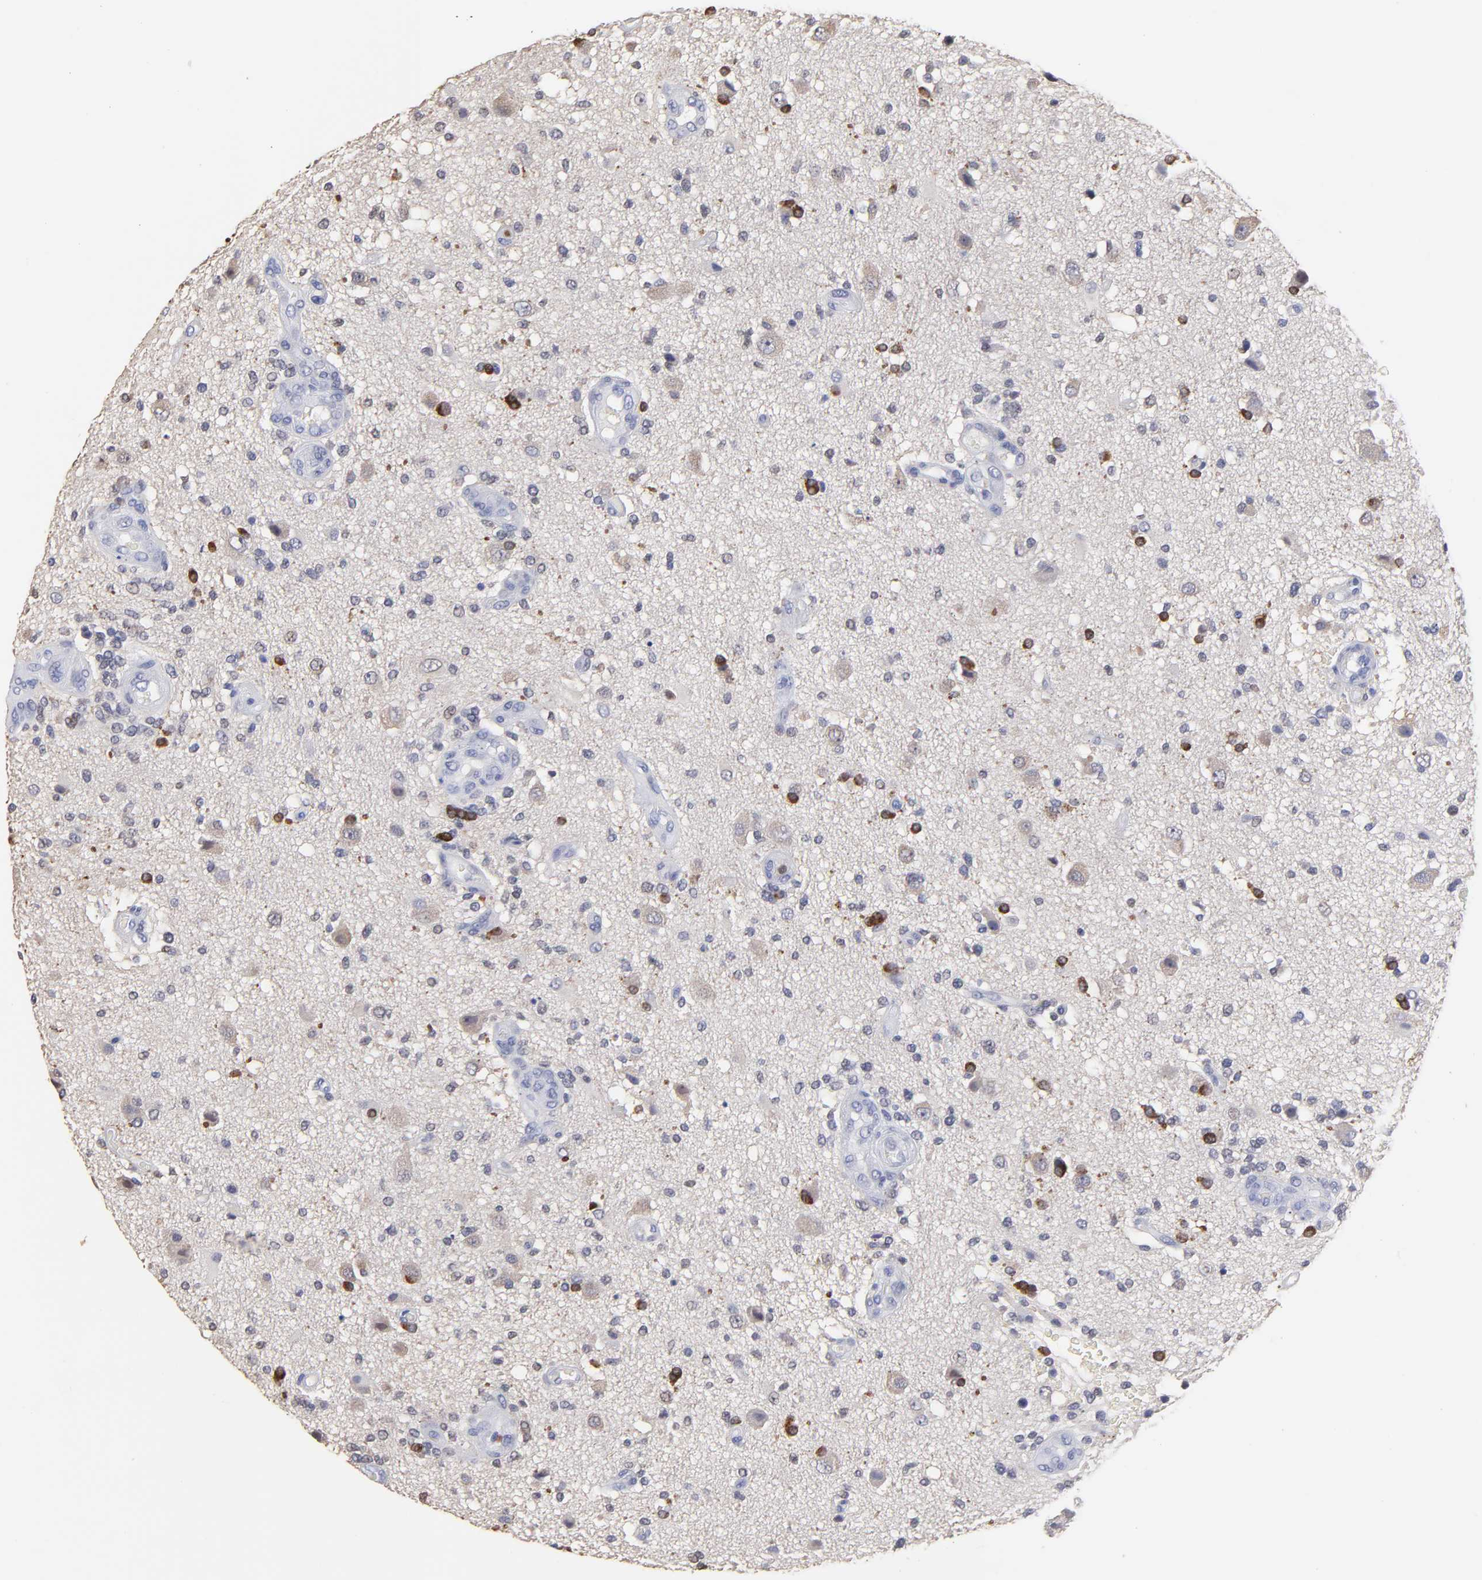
{"staining": {"intensity": "strong", "quantity": "<25%", "location": "nuclear"}, "tissue": "glioma", "cell_type": "Tumor cells", "image_type": "cancer", "snomed": [{"axis": "morphology", "description": "Normal tissue, NOS"}, {"axis": "morphology", "description": "Glioma, malignant, High grade"}, {"axis": "topography", "description": "Cerebral cortex"}], "caption": "Human malignant high-grade glioma stained for a protein (brown) exhibits strong nuclear positive staining in approximately <25% of tumor cells.", "gene": "SMARCA1", "patient": {"sex": "male", "age": 75}}